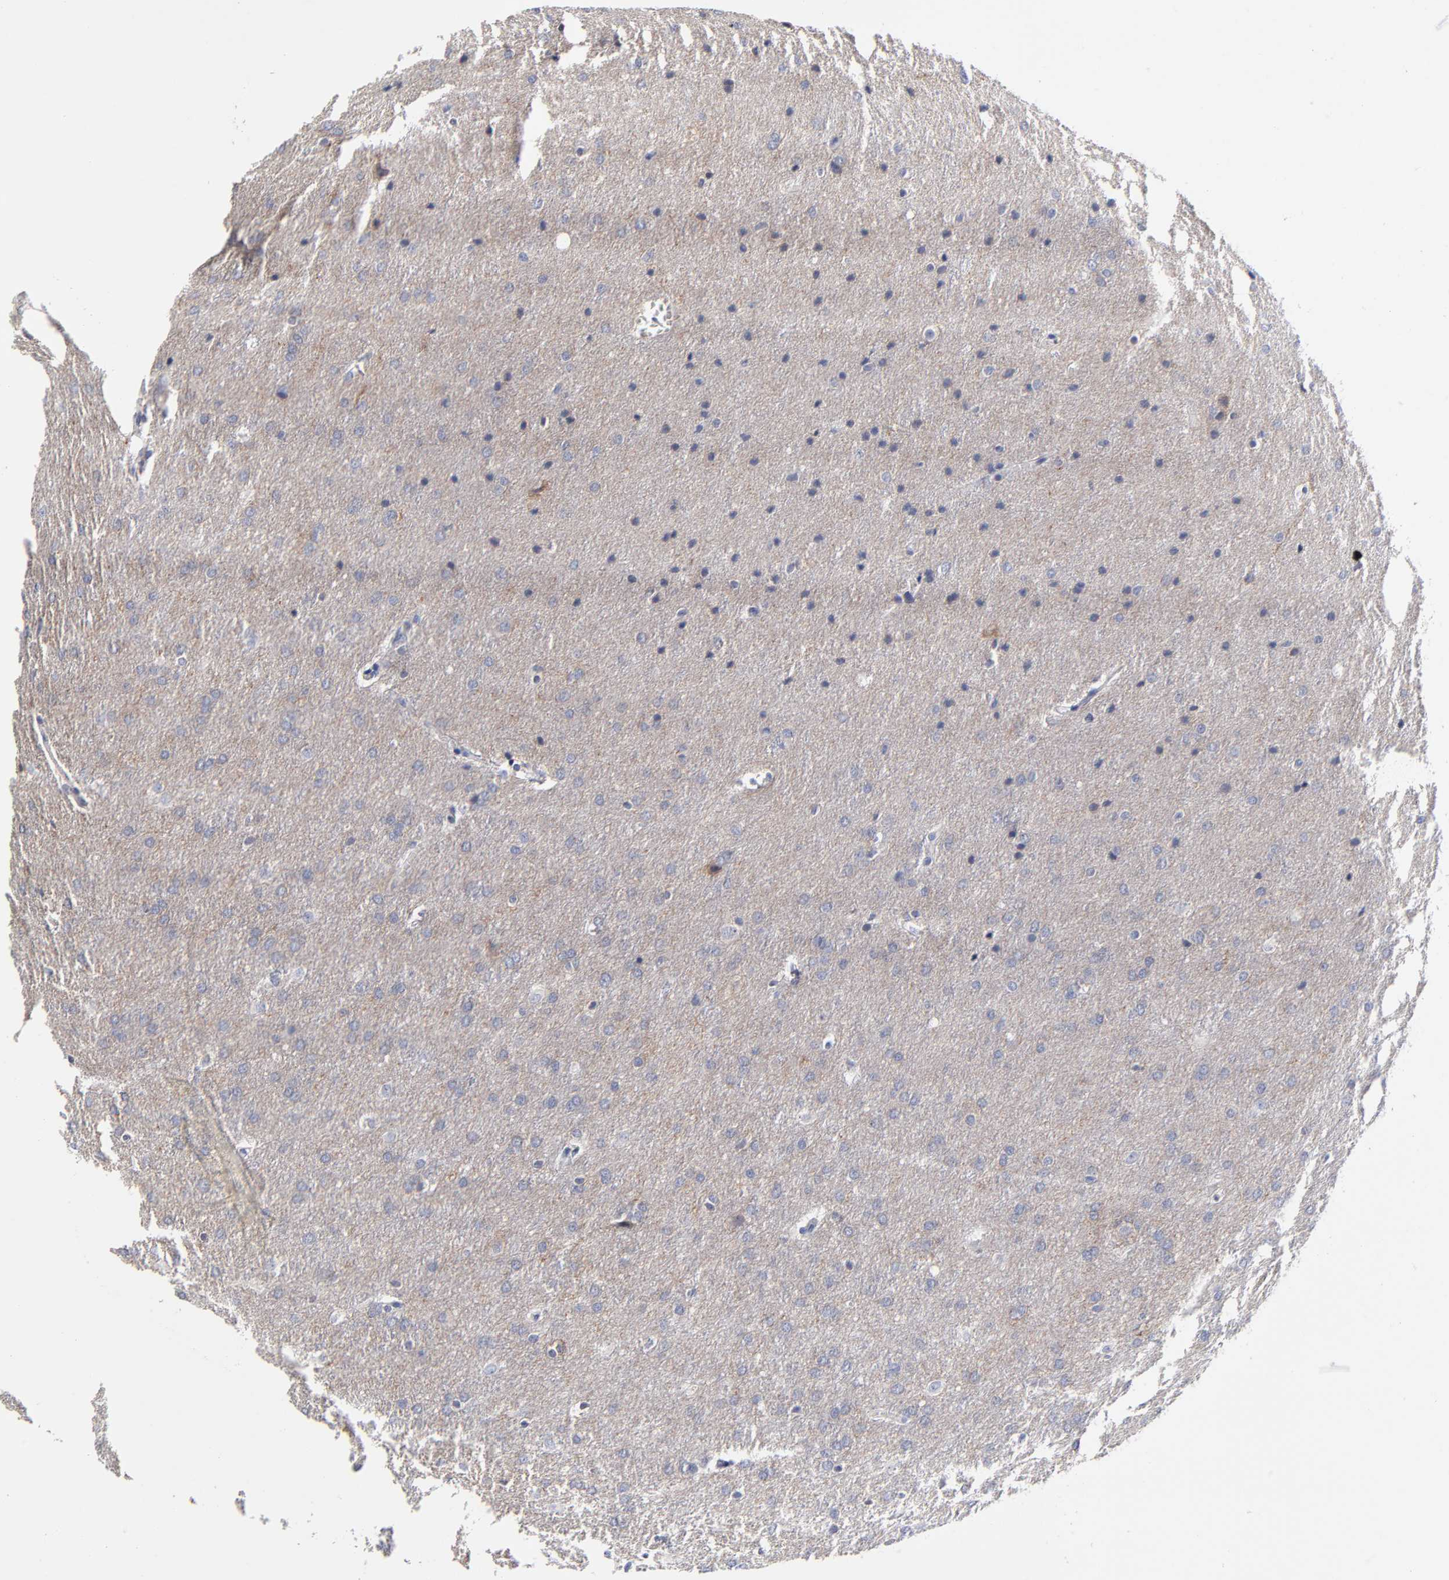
{"staining": {"intensity": "negative", "quantity": "none", "location": "none"}, "tissue": "glioma", "cell_type": "Tumor cells", "image_type": "cancer", "snomed": [{"axis": "morphology", "description": "Glioma, malignant, Low grade"}, {"axis": "topography", "description": "Brain"}], "caption": "A high-resolution image shows immunohistochemistry staining of low-grade glioma (malignant), which exhibits no significant positivity in tumor cells.", "gene": "CXADR", "patient": {"sex": "female", "age": 32}}